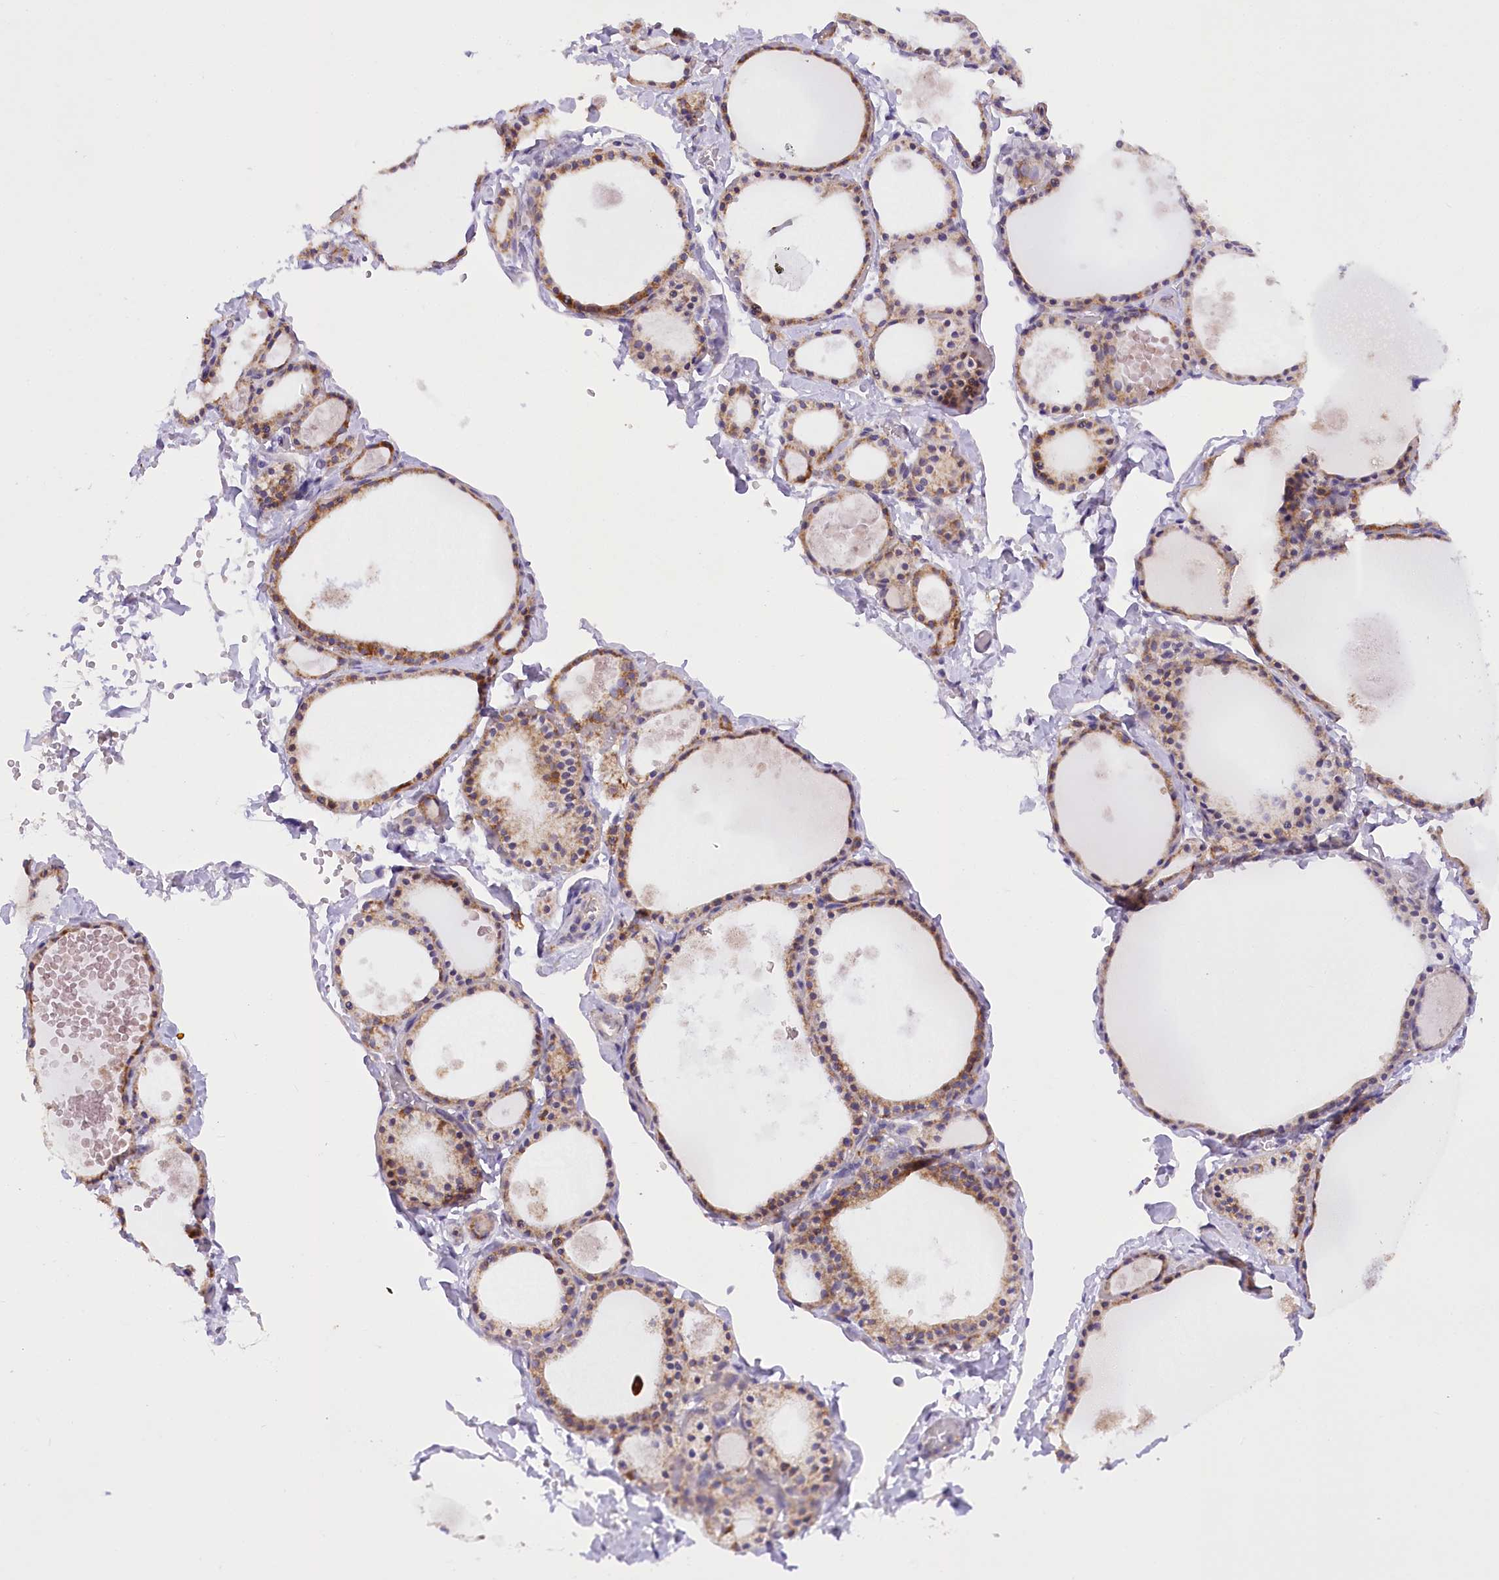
{"staining": {"intensity": "moderate", "quantity": "25%-75%", "location": "cytoplasmic/membranous"}, "tissue": "thyroid gland", "cell_type": "Glandular cells", "image_type": "normal", "snomed": [{"axis": "morphology", "description": "Normal tissue, NOS"}, {"axis": "topography", "description": "Thyroid gland"}], "caption": "This image displays unremarkable thyroid gland stained with immunohistochemistry (IHC) to label a protein in brown. The cytoplasmic/membranous of glandular cells show moderate positivity for the protein. Nuclei are counter-stained blue.", "gene": "DCUN1D1", "patient": {"sex": "male", "age": 56}}